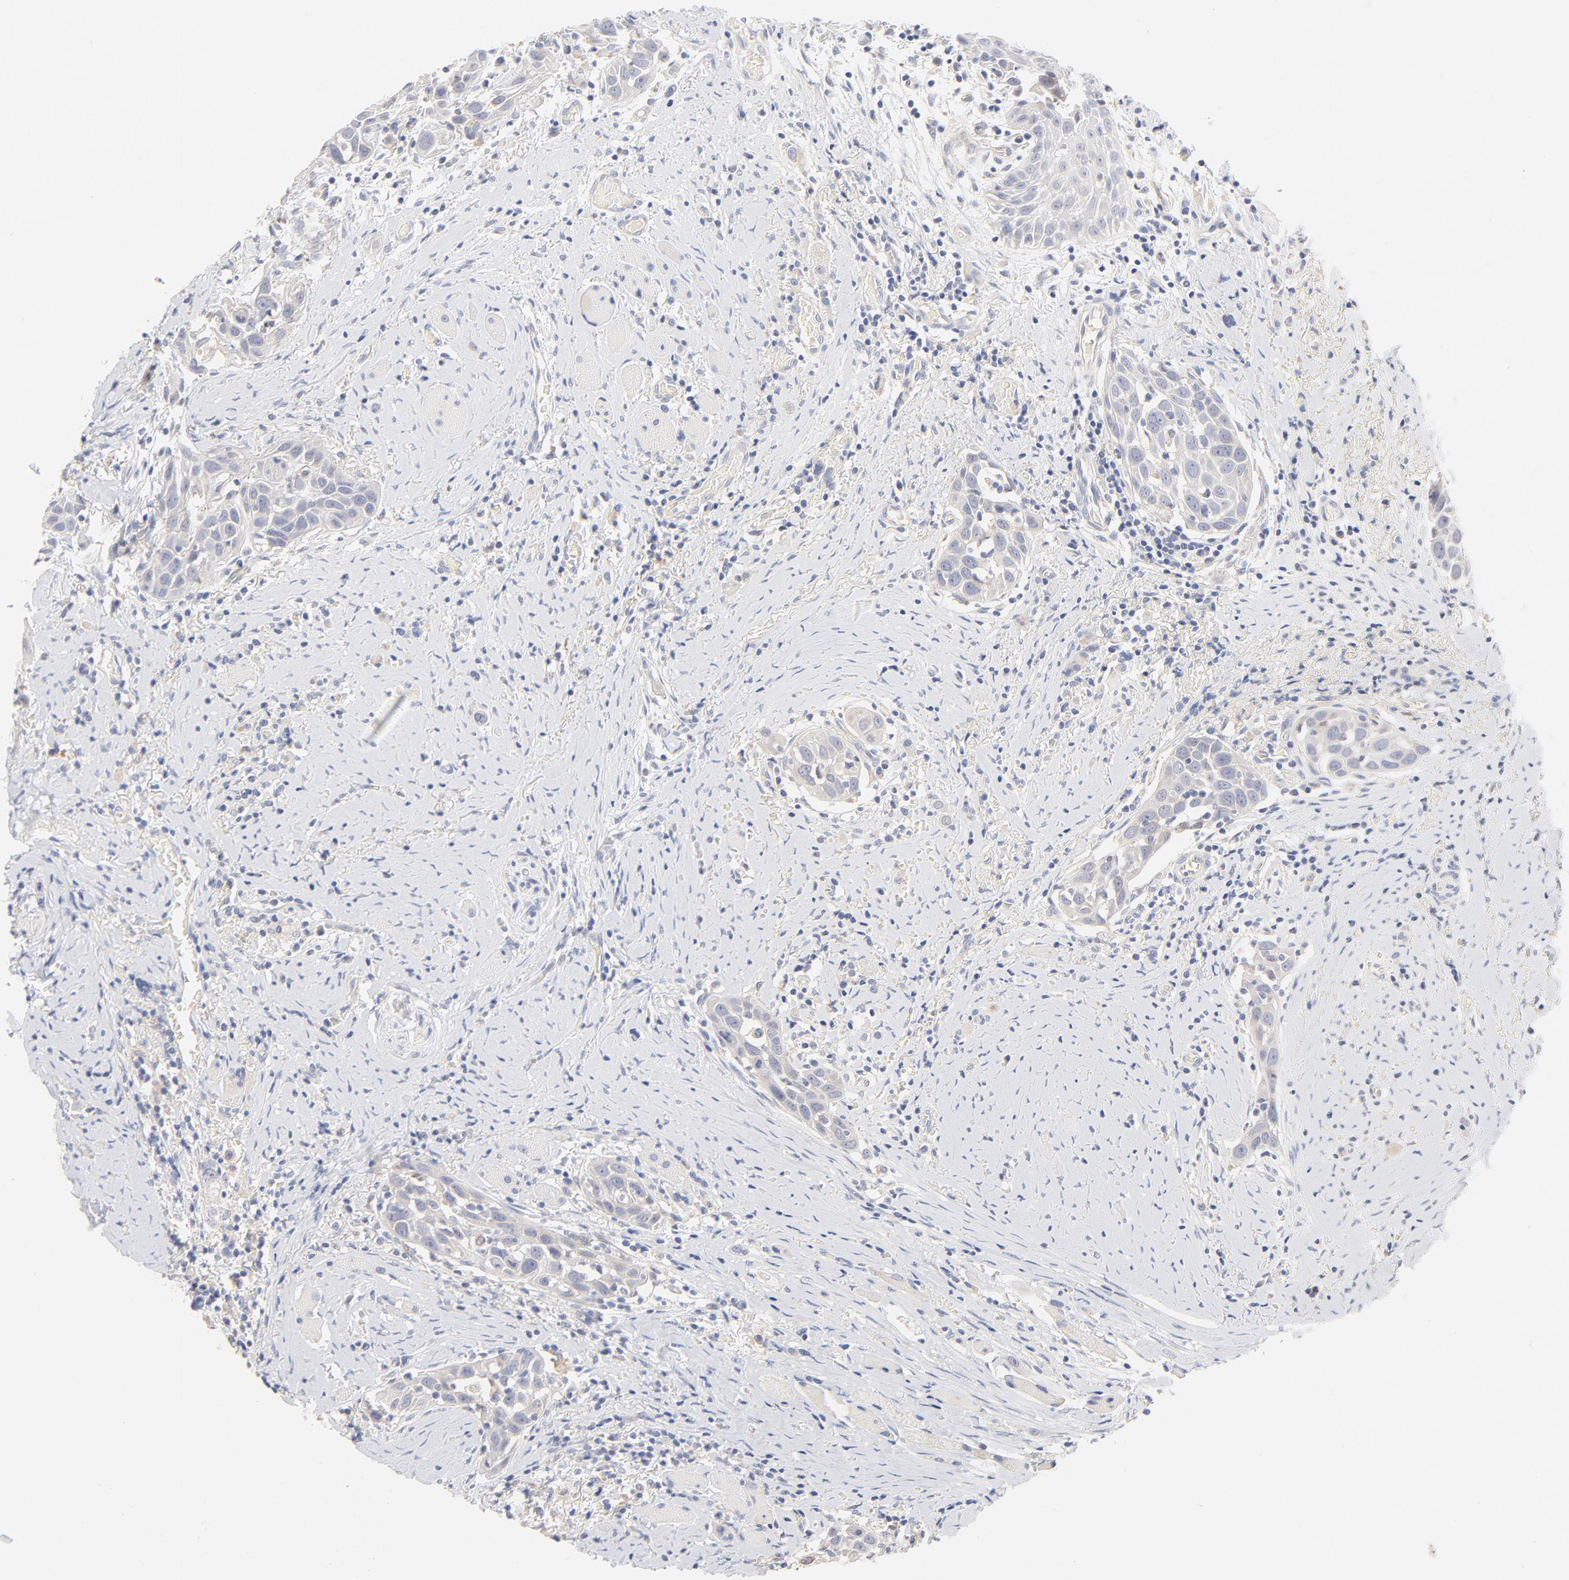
{"staining": {"intensity": "negative", "quantity": "none", "location": "none"}, "tissue": "head and neck cancer", "cell_type": "Tumor cells", "image_type": "cancer", "snomed": [{"axis": "morphology", "description": "Squamous cell carcinoma, NOS"}, {"axis": "topography", "description": "Oral tissue"}, {"axis": "topography", "description": "Head-Neck"}], "caption": "This is an IHC histopathology image of human squamous cell carcinoma (head and neck). There is no staining in tumor cells.", "gene": "MTERF2", "patient": {"sex": "female", "age": 50}}